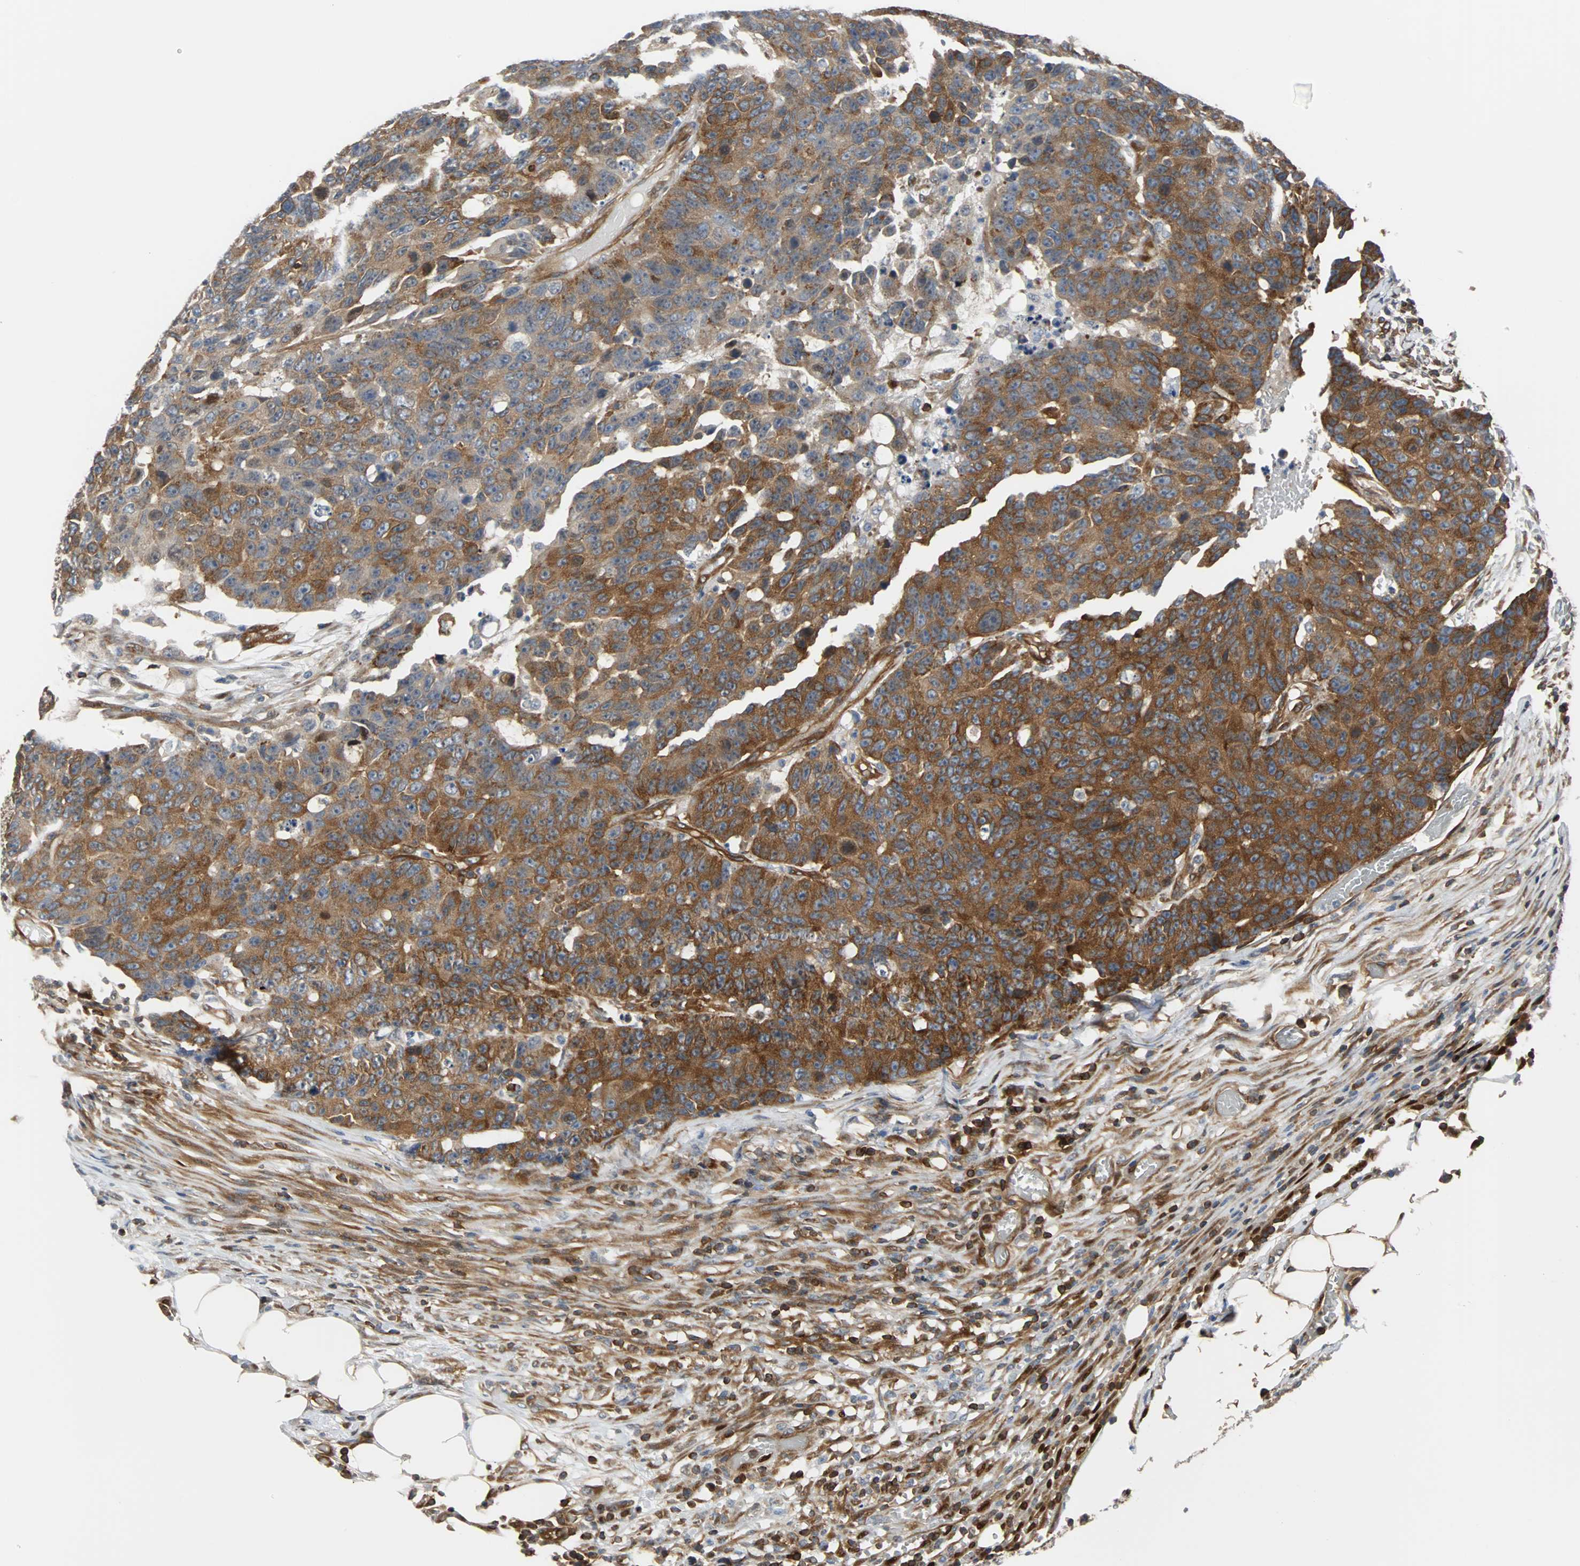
{"staining": {"intensity": "strong", "quantity": ">75%", "location": "cytoplasmic/membranous"}, "tissue": "colorectal cancer", "cell_type": "Tumor cells", "image_type": "cancer", "snomed": [{"axis": "morphology", "description": "Adenocarcinoma, NOS"}, {"axis": "topography", "description": "Colon"}], "caption": "DAB immunohistochemical staining of adenocarcinoma (colorectal) reveals strong cytoplasmic/membranous protein staining in about >75% of tumor cells.", "gene": "RELA", "patient": {"sex": "female", "age": 86}}